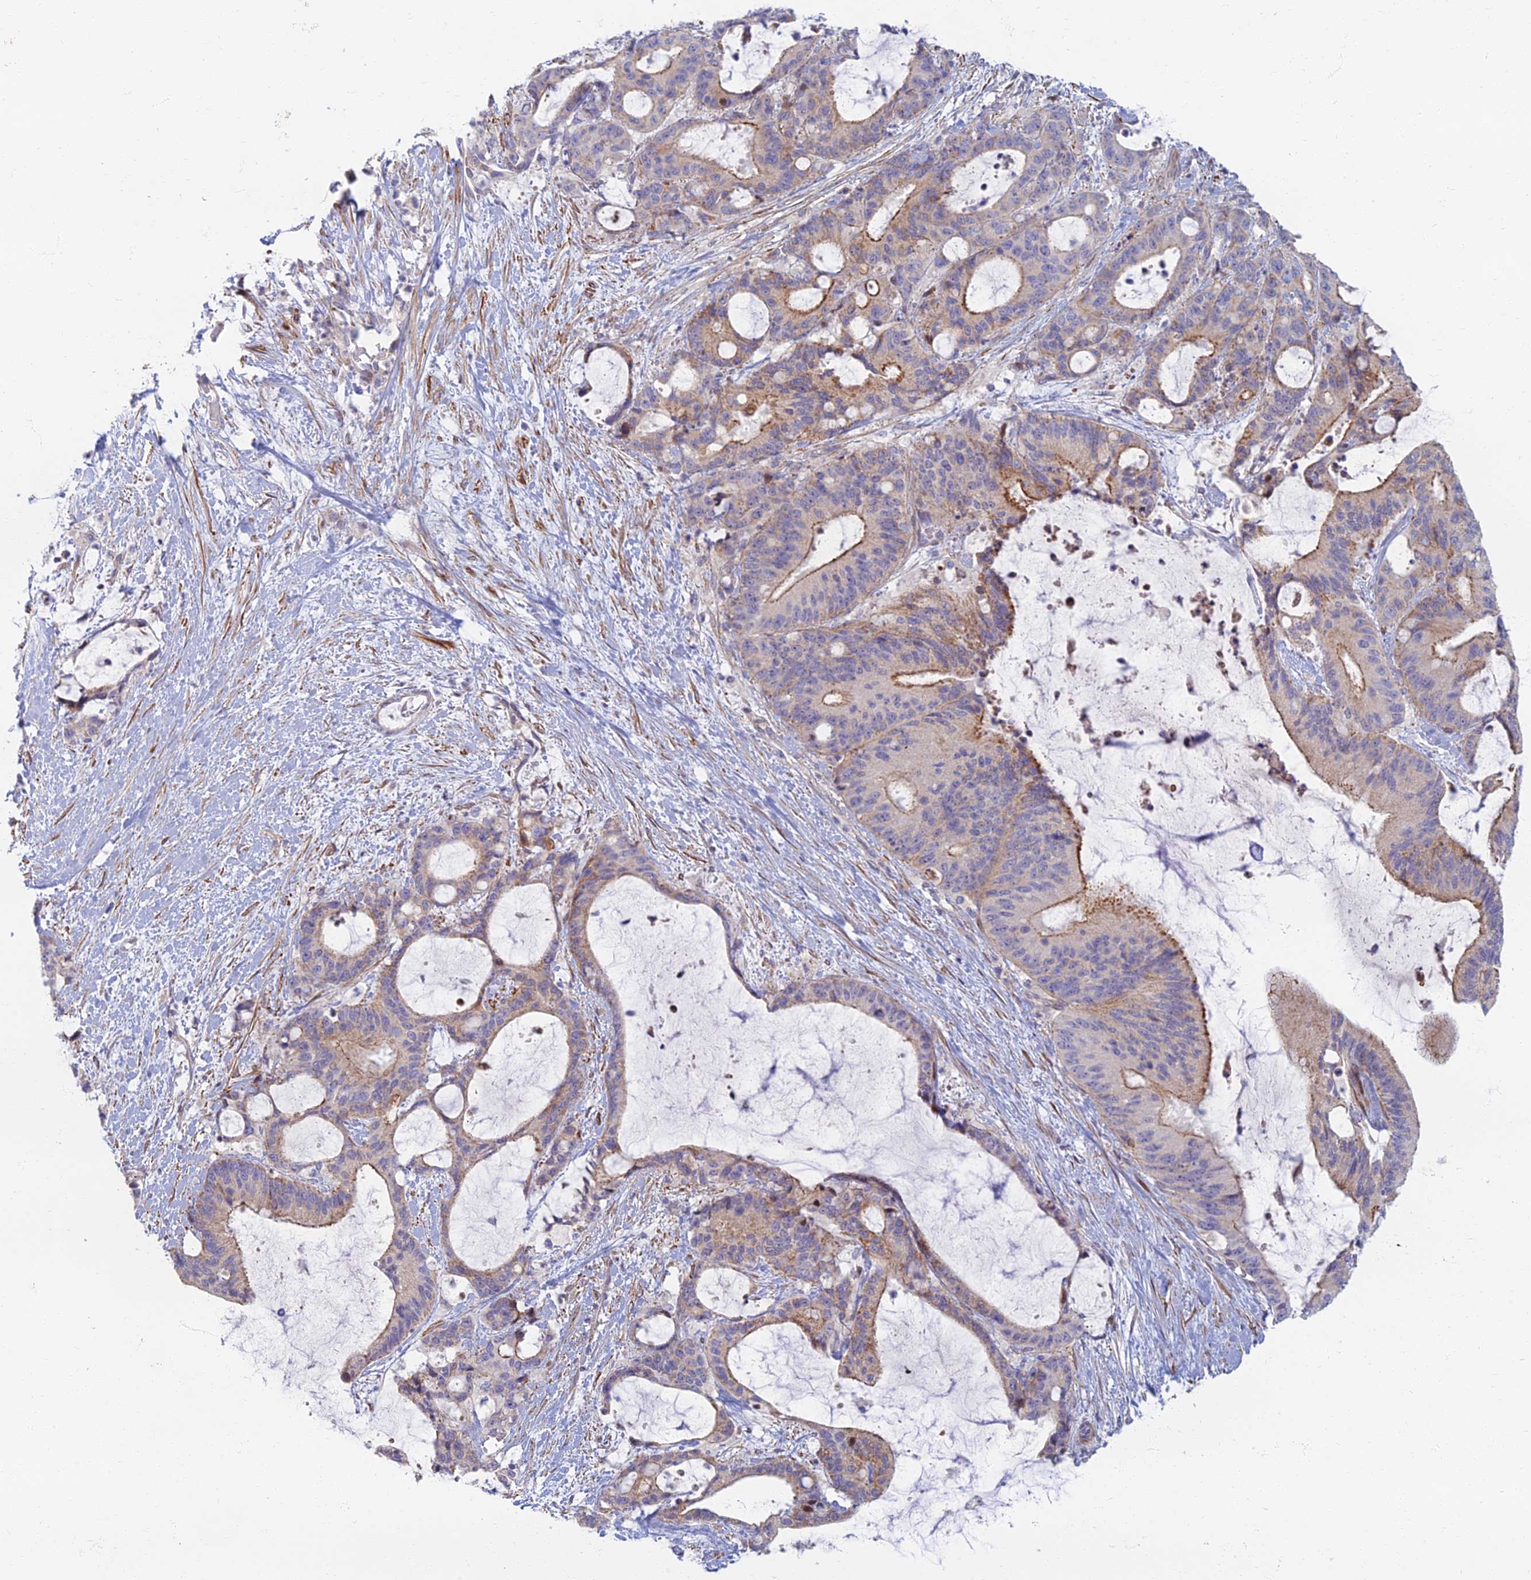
{"staining": {"intensity": "moderate", "quantity": "25%-75%", "location": "cytoplasmic/membranous"}, "tissue": "liver cancer", "cell_type": "Tumor cells", "image_type": "cancer", "snomed": [{"axis": "morphology", "description": "Normal tissue, NOS"}, {"axis": "morphology", "description": "Cholangiocarcinoma"}, {"axis": "topography", "description": "Liver"}, {"axis": "topography", "description": "Peripheral nerve tissue"}], "caption": "A high-resolution photomicrograph shows immunohistochemistry (IHC) staining of cholangiocarcinoma (liver), which reveals moderate cytoplasmic/membranous expression in approximately 25%-75% of tumor cells.", "gene": "C15orf40", "patient": {"sex": "female", "age": 73}}